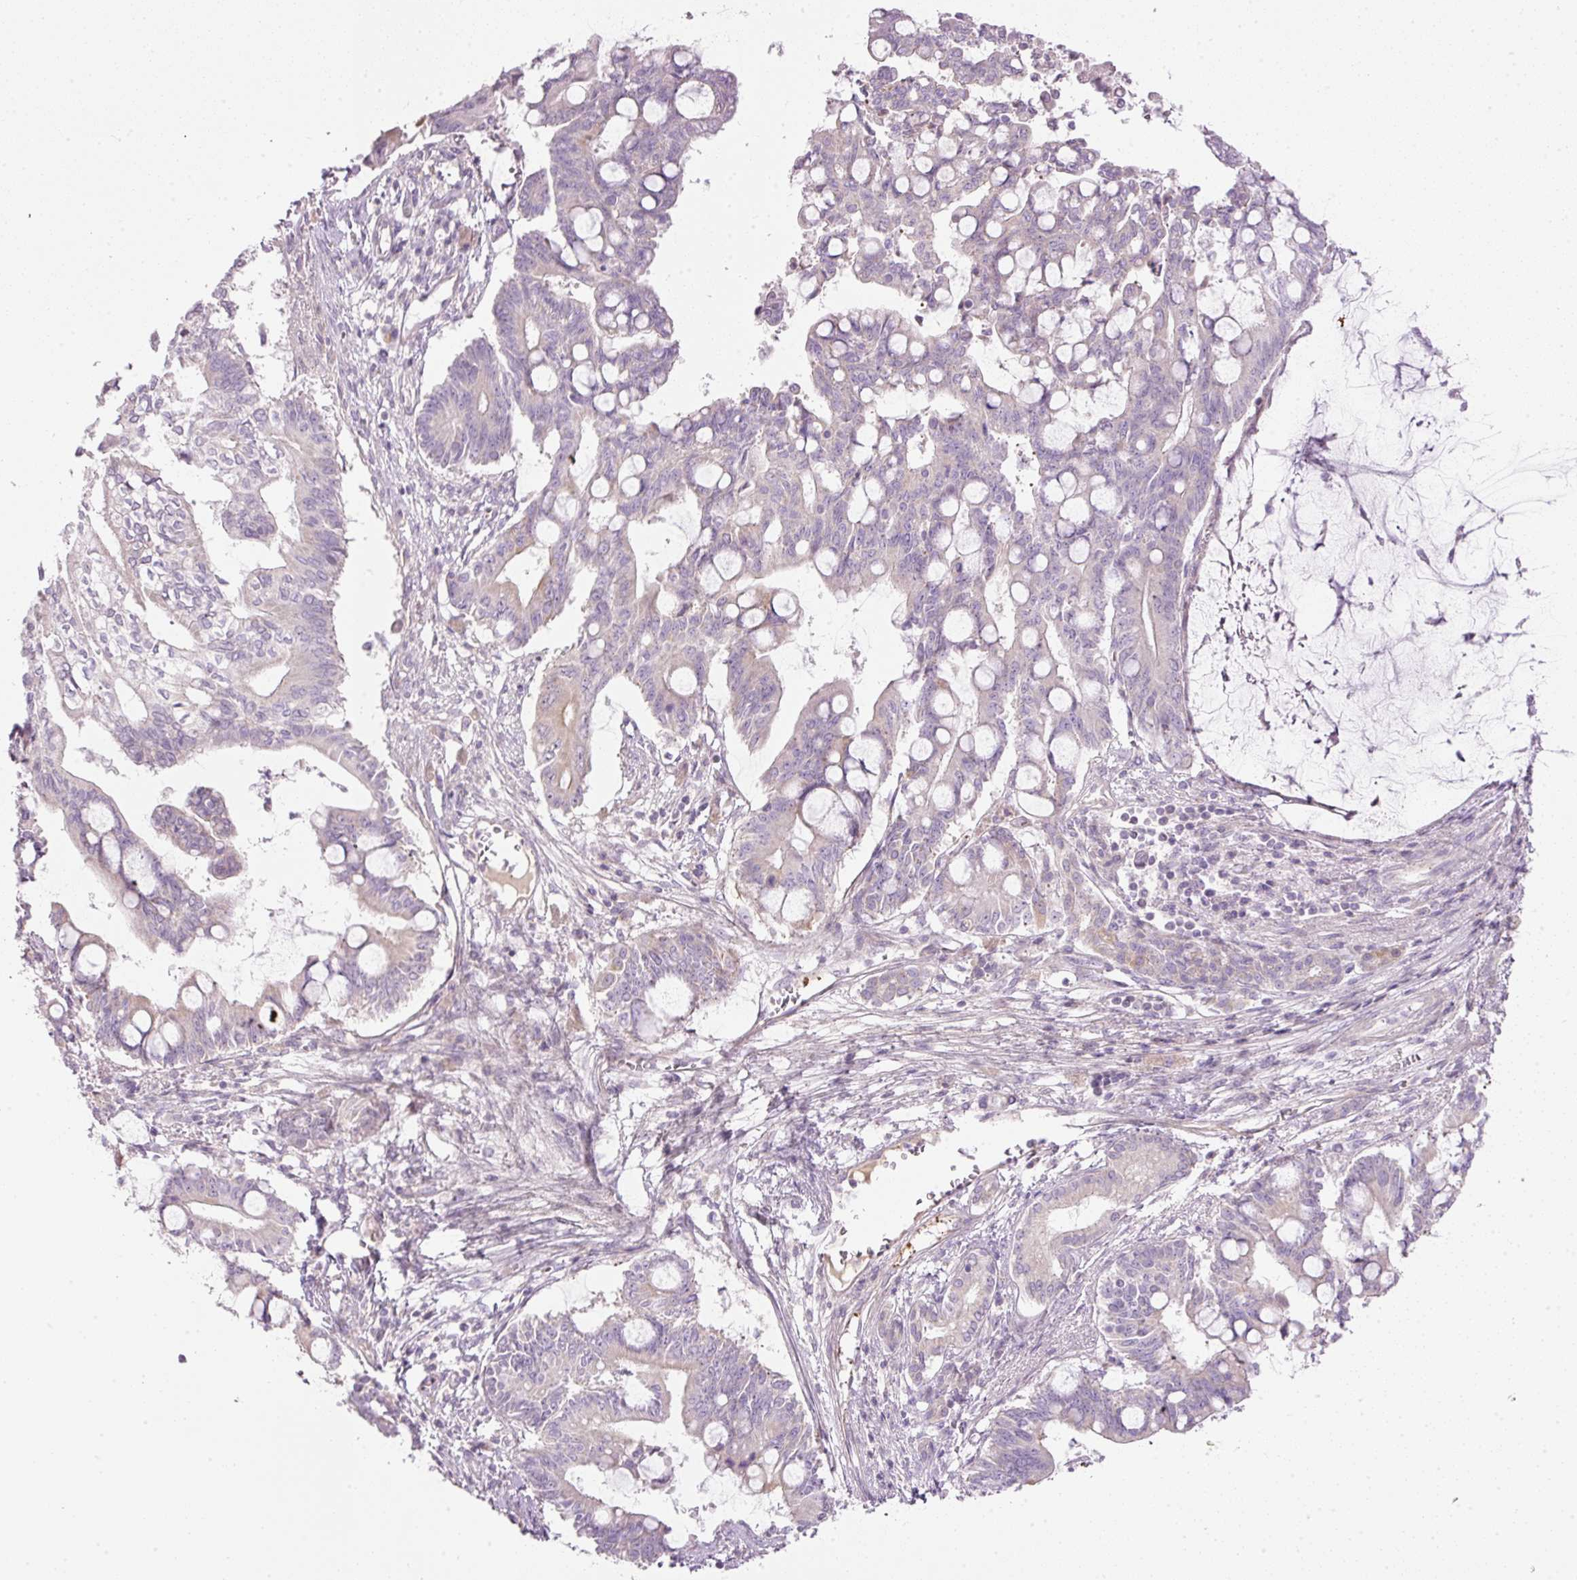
{"staining": {"intensity": "negative", "quantity": "none", "location": "none"}, "tissue": "pancreatic cancer", "cell_type": "Tumor cells", "image_type": "cancer", "snomed": [{"axis": "morphology", "description": "Adenocarcinoma, NOS"}, {"axis": "topography", "description": "Pancreas"}], "caption": "Tumor cells show no significant protein expression in adenocarcinoma (pancreatic). (Brightfield microscopy of DAB IHC at high magnification).", "gene": "KPNA5", "patient": {"sex": "male", "age": 68}}